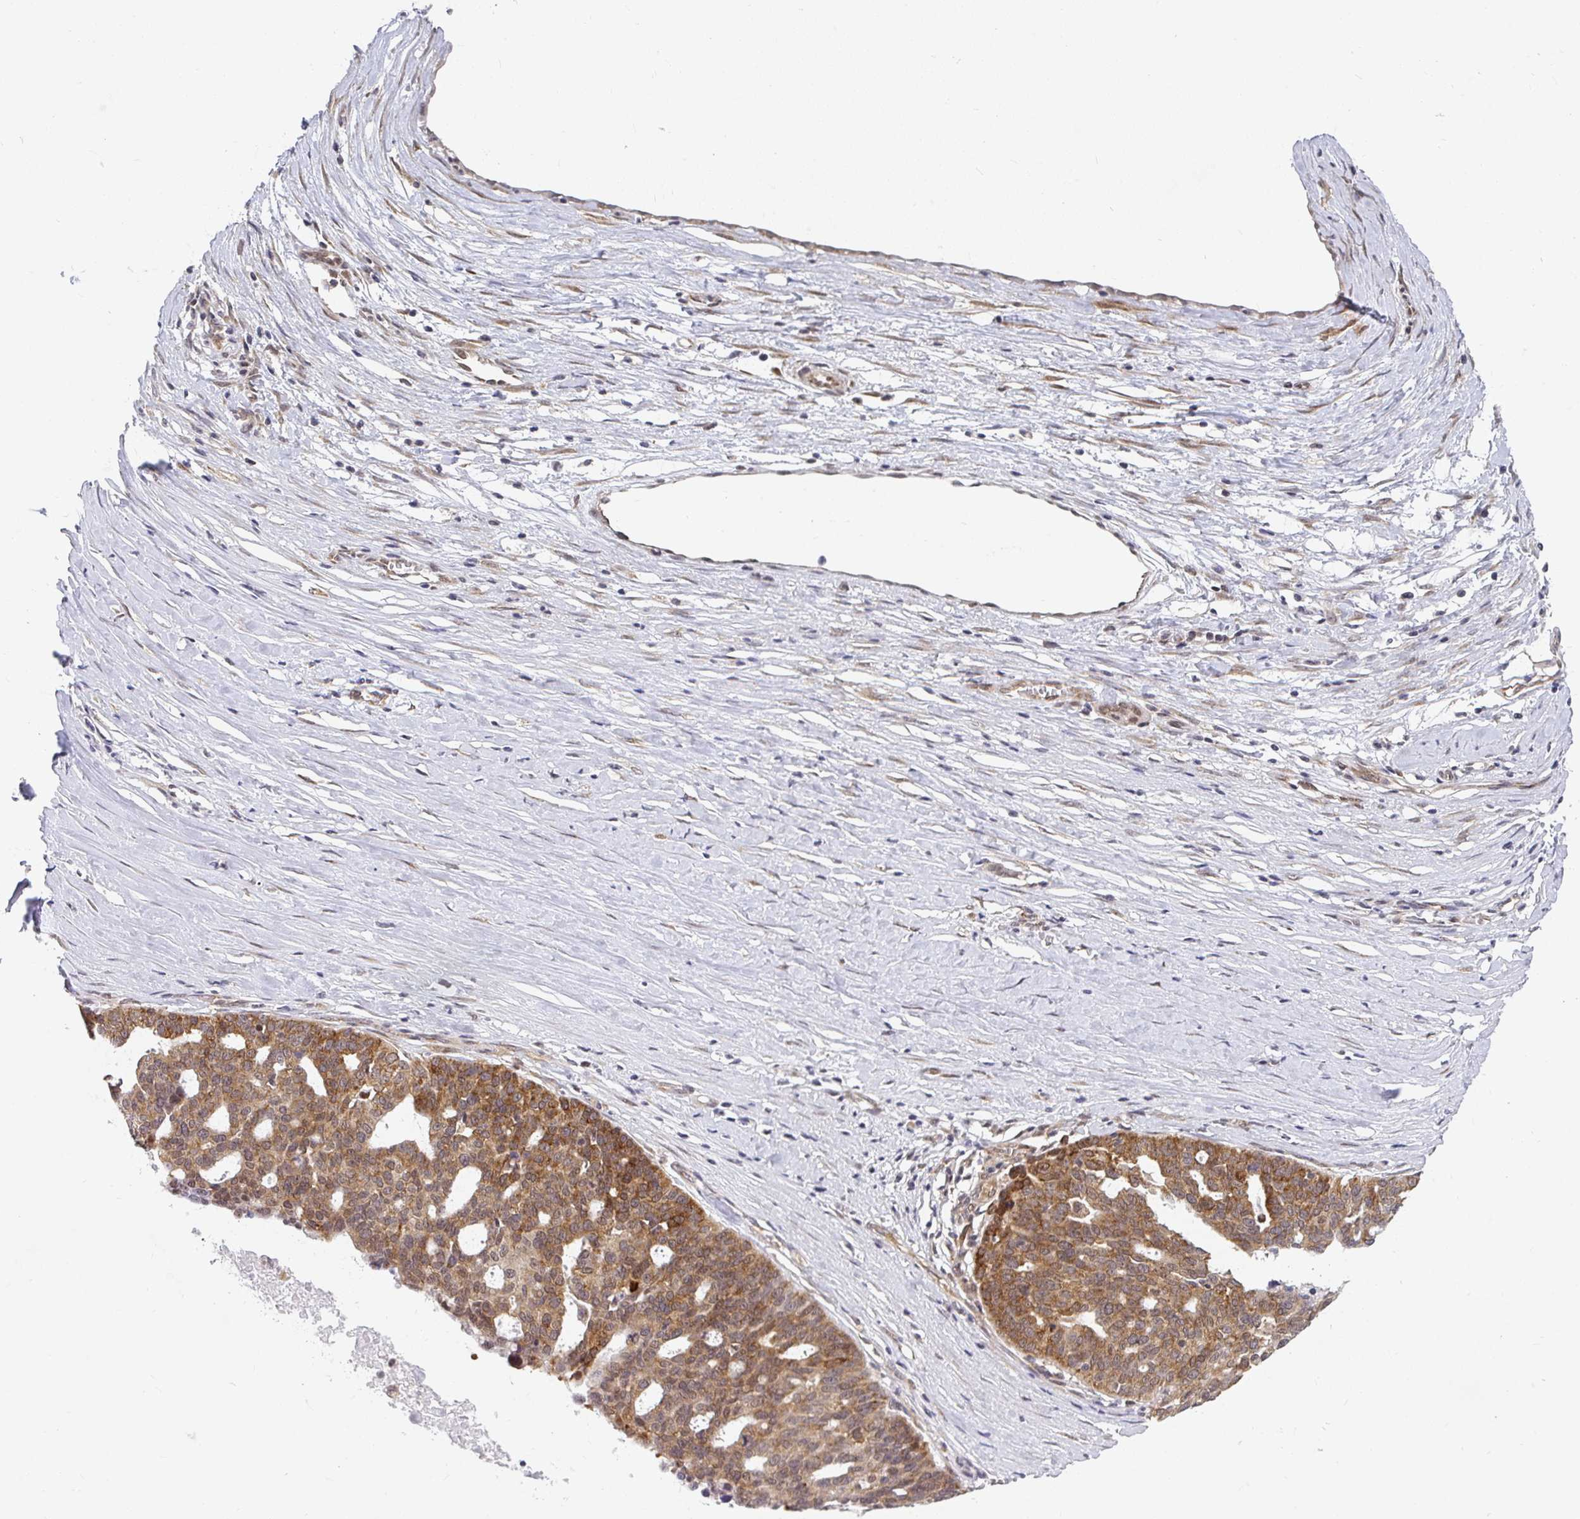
{"staining": {"intensity": "moderate", "quantity": ">75%", "location": "cytoplasmic/membranous"}, "tissue": "ovarian cancer", "cell_type": "Tumor cells", "image_type": "cancer", "snomed": [{"axis": "morphology", "description": "Cystadenocarcinoma, serous, NOS"}, {"axis": "topography", "description": "Ovary"}], "caption": "Protein staining of ovarian serous cystadenocarcinoma tissue displays moderate cytoplasmic/membranous staining in about >75% of tumor cells. The protein of interest is stained brown, and the nuclei are stained in blue (DAB (3,3'-diaminobenzidine) IHC with brightfield microscopy, high magnification).", "gene": "SYNCRIP", "patient": {"sex": "female", "age": 59}}